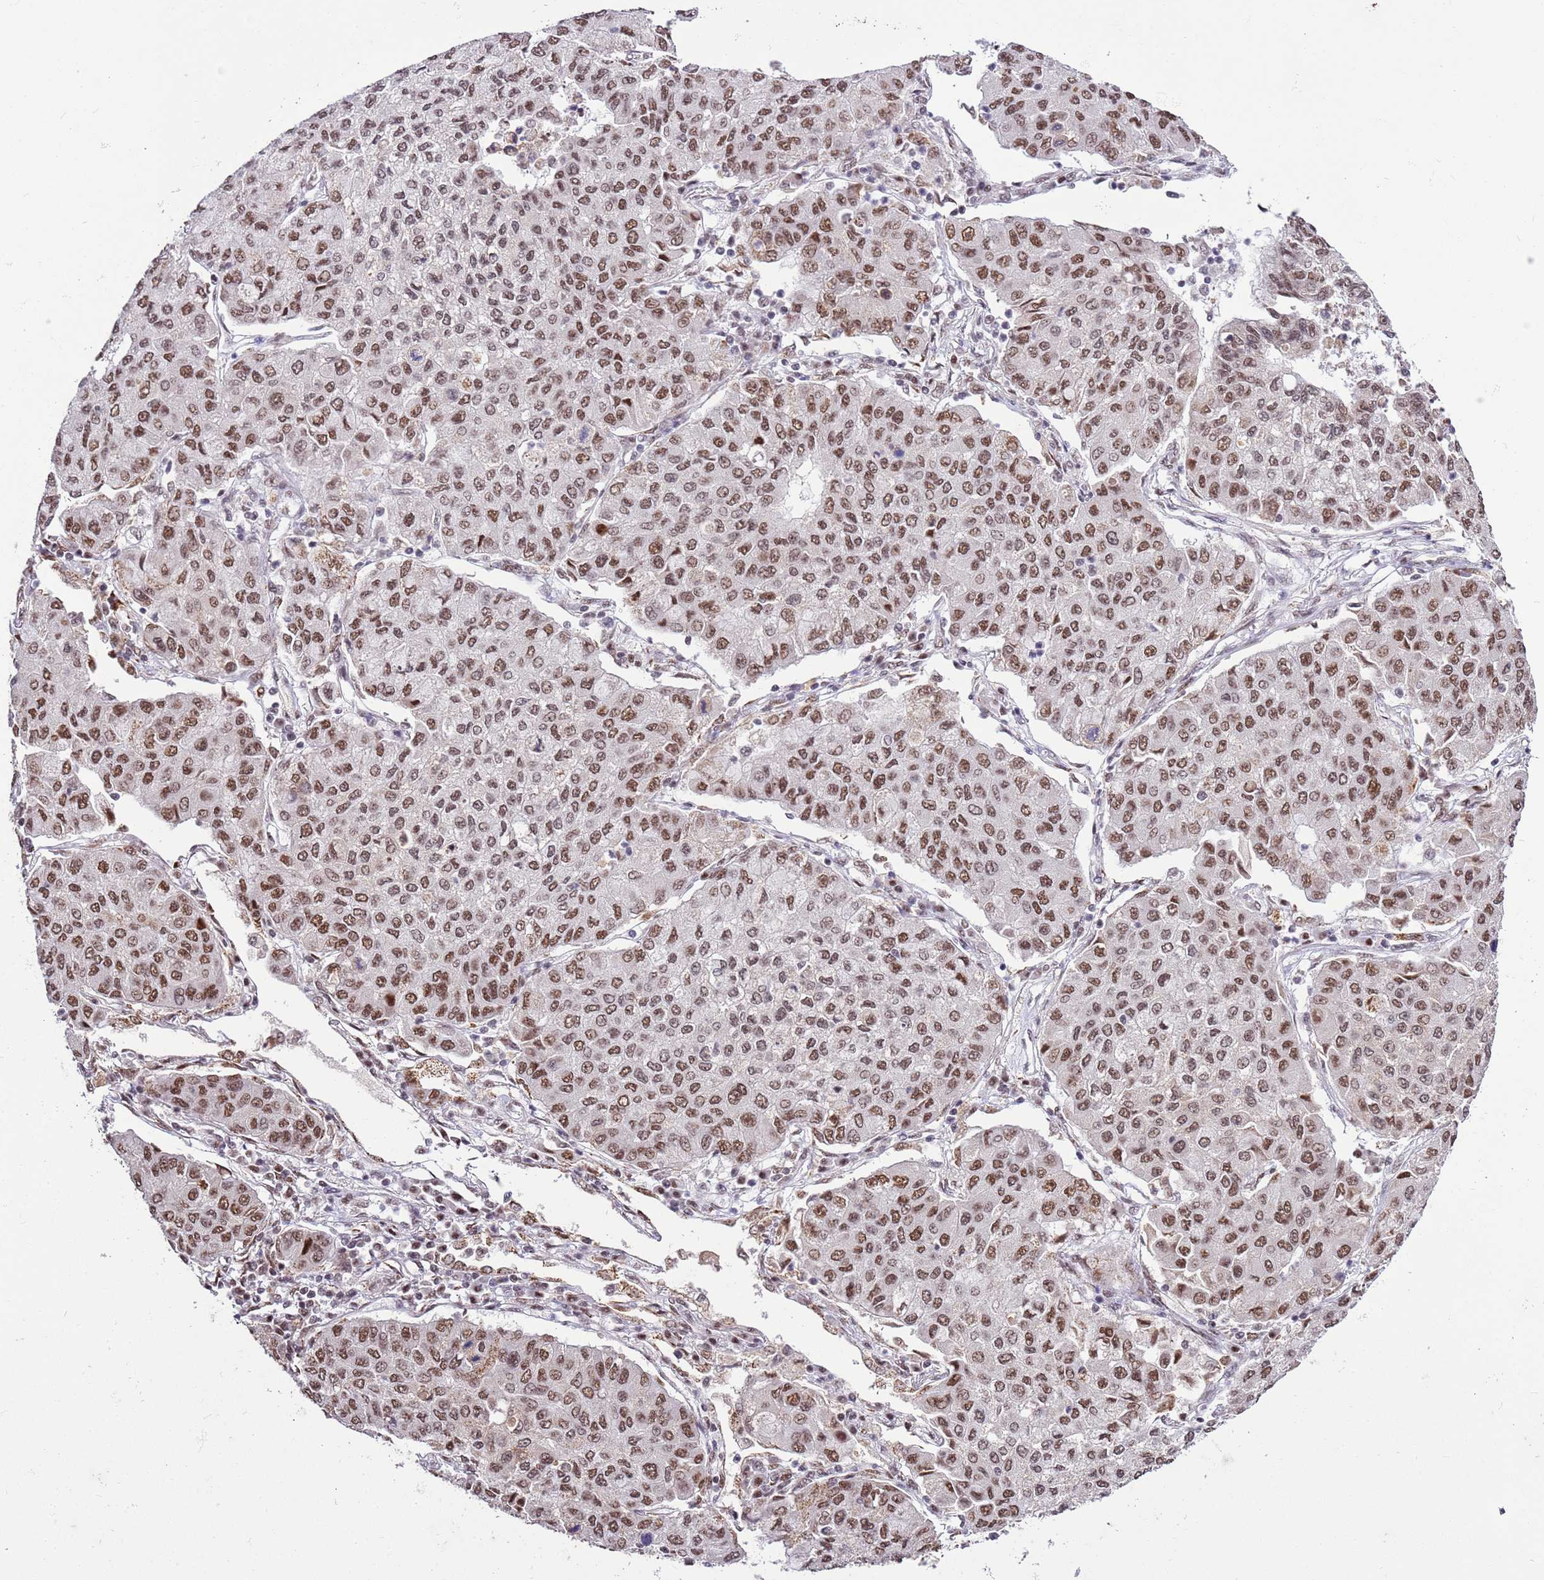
{"staining": {"intensity": "moderate", "quantity": ">75%", "location": "nuclear"}, "tissue": "lung cancer", "cell_type": "Tumor cells", "image_type": "cancer", "snomed": [{"axis": "morphology", "description": "Squamous cell carcinoma, NOS"}, {"axis": "topography", "description": "Lung"}], "caption": "Tumor cells reveal medium levels of moderate nuclear positivity in approximately >75% of cells in human lung cancer (squamous cell carcinoma).", "gene": "AKAP8L", "patient": {"sex": "male", "age": 74}}